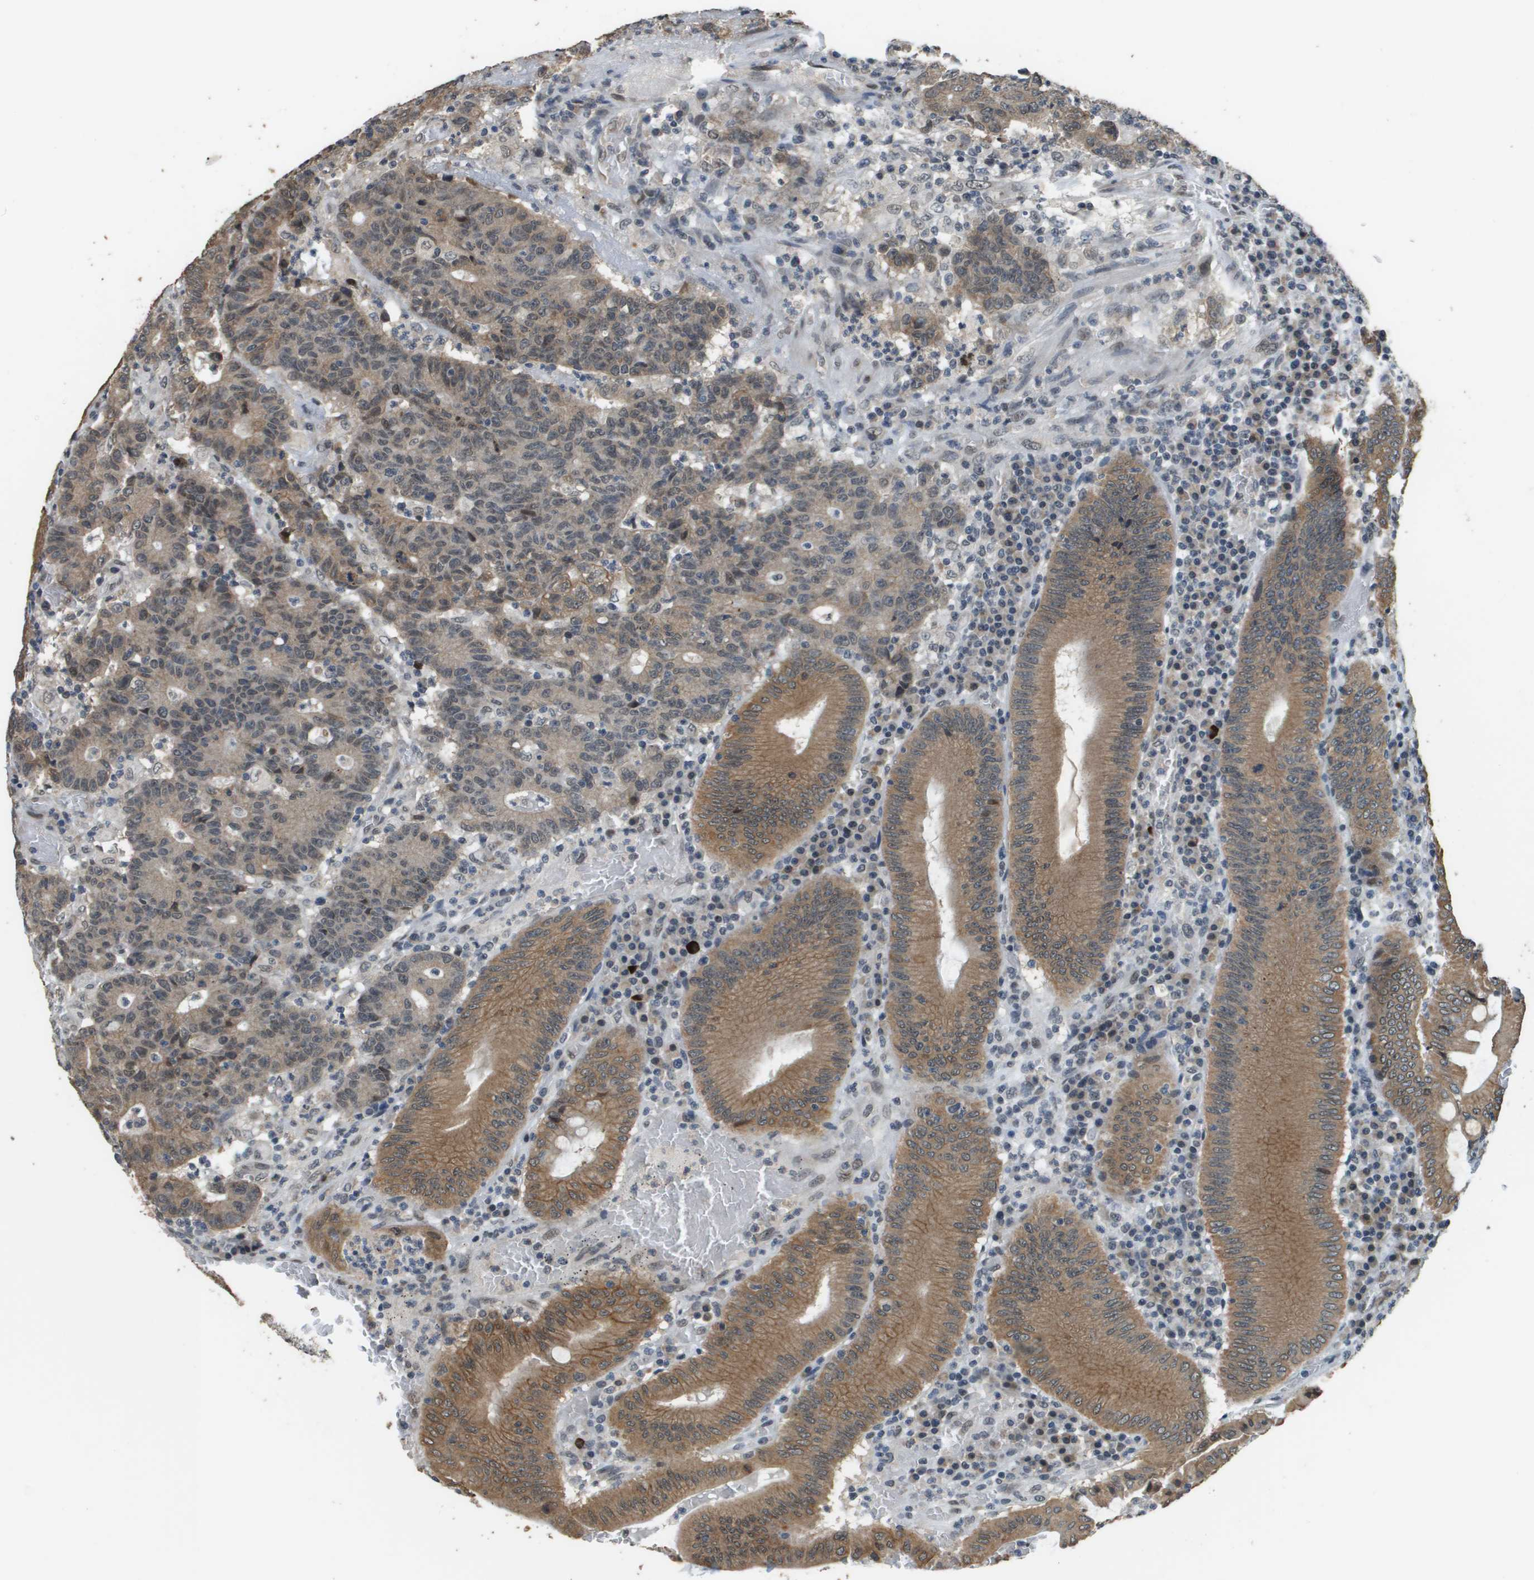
{"staining": {"intensity": "moderate", "quantity": ">75%", "location": "cytoplasmic/membranous"}, "tissue": "colorectal cancer", "cell_type": "Tumor cells", "image_type": "cancer", "snomed": [{"axis": "morphology", "description": "Normal tissue, NOS"}, {"axis": "morphology", "description": "Adenocarcinoma, NOS"}, {"axis": "topography", "description": "Colon"}], "caption": "Immunohistochemical staining of human colorectal cancer demonstrates moderate cytoplasmic/membranous protein expression in about >75% of tumor cells.", "gene": "FANCC", "patient": {"sex": "female", "age": 75}}